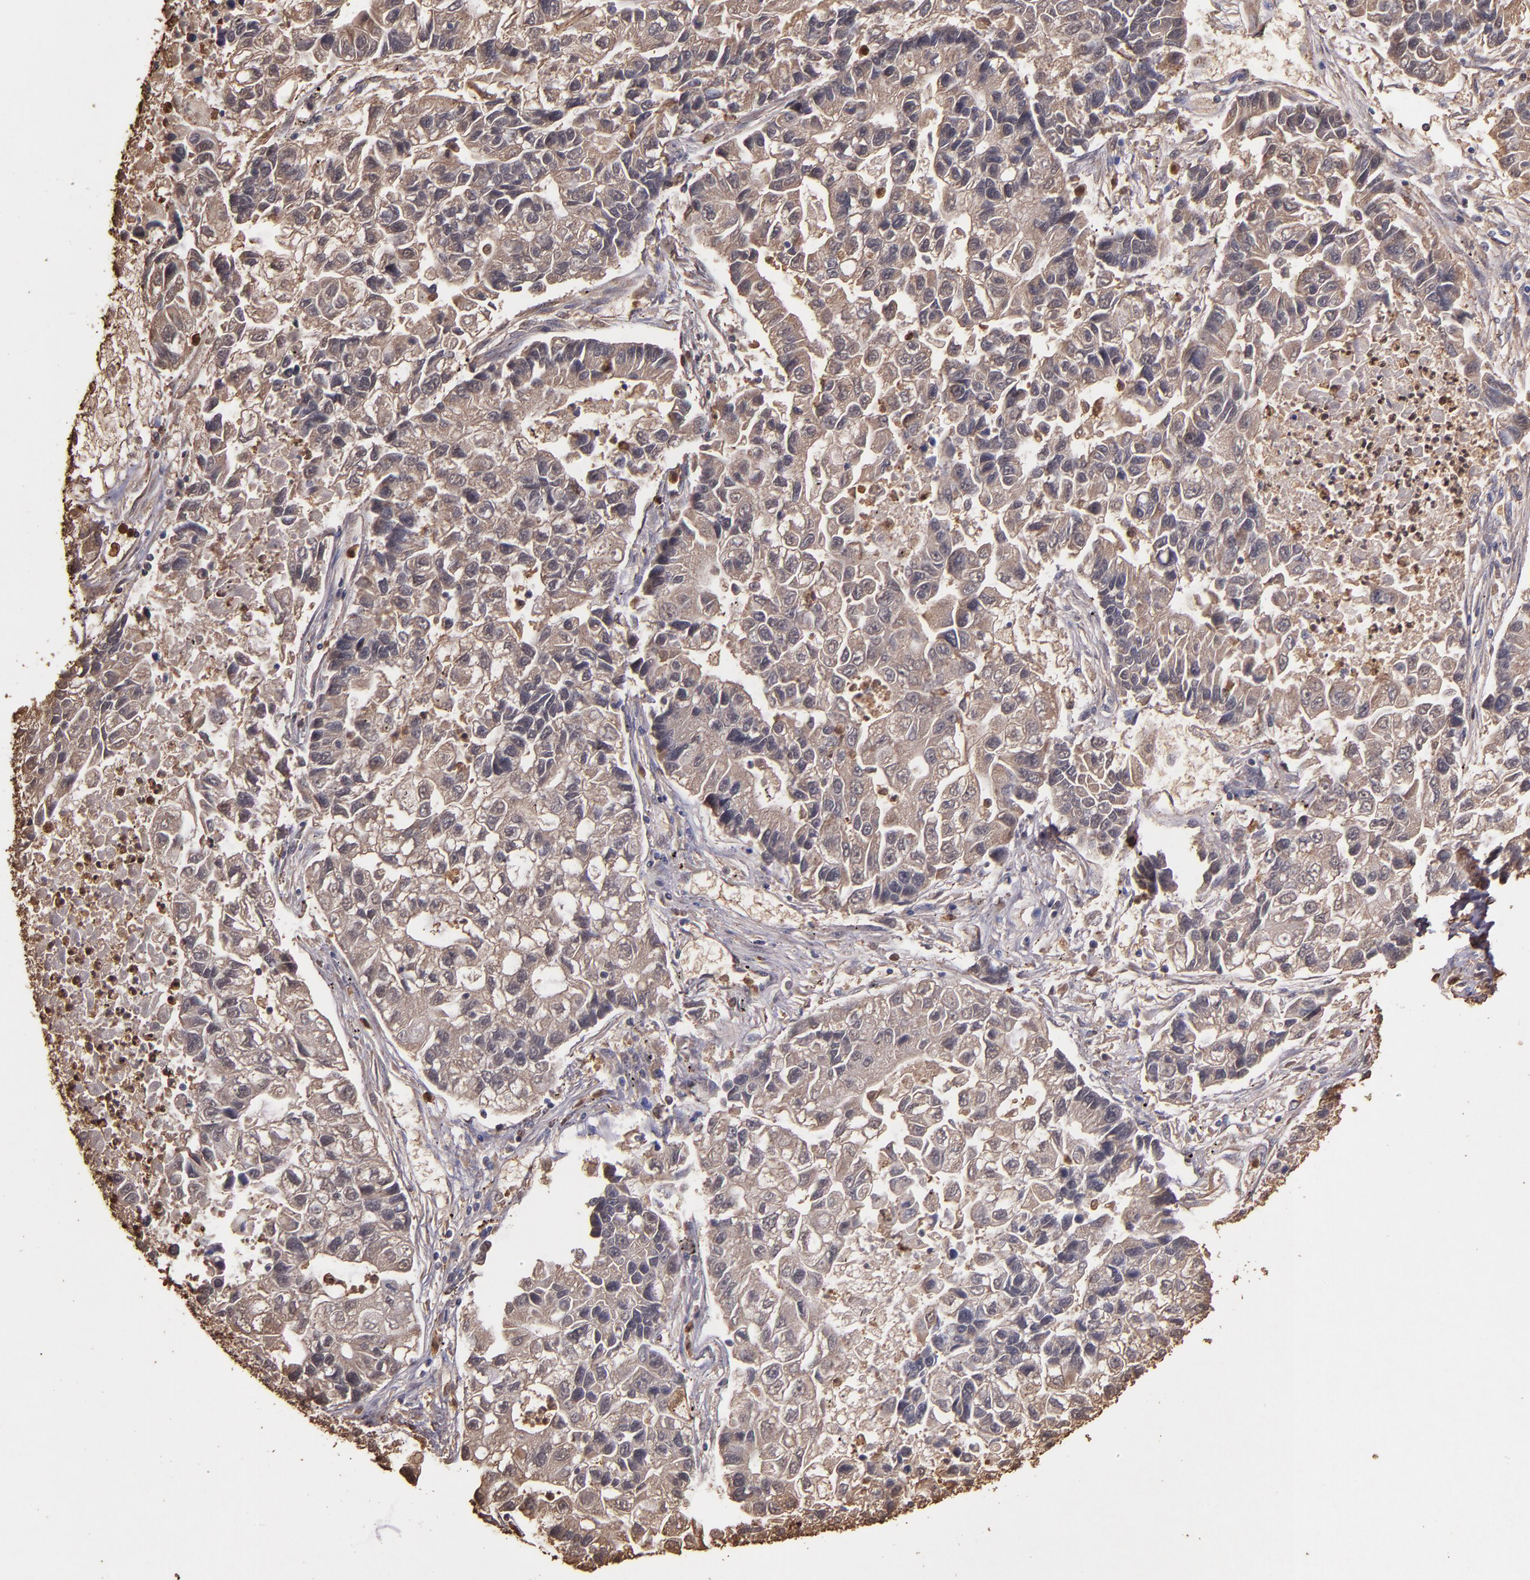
{"staining": {"intensity": "weak", "quantity": ">75%", "location": "cytoplasmic/membranous"}, "tissue": "lung cancer", "cell_type": "Tumor cells", "image_type": "cancer", "snomed": [{"axis": "morphology", "description": "Adenocarcinoma, NOS"}, {"axis": "topography", "description": "Lung"}], "caption": "This is an image of IHC staining of lung adenocarcinoma, which shows weak expression in the cytoplasmic/membranous of tumor cells.", "gene": "S100A6", "patient": {"sex": "female", "age": 51}}